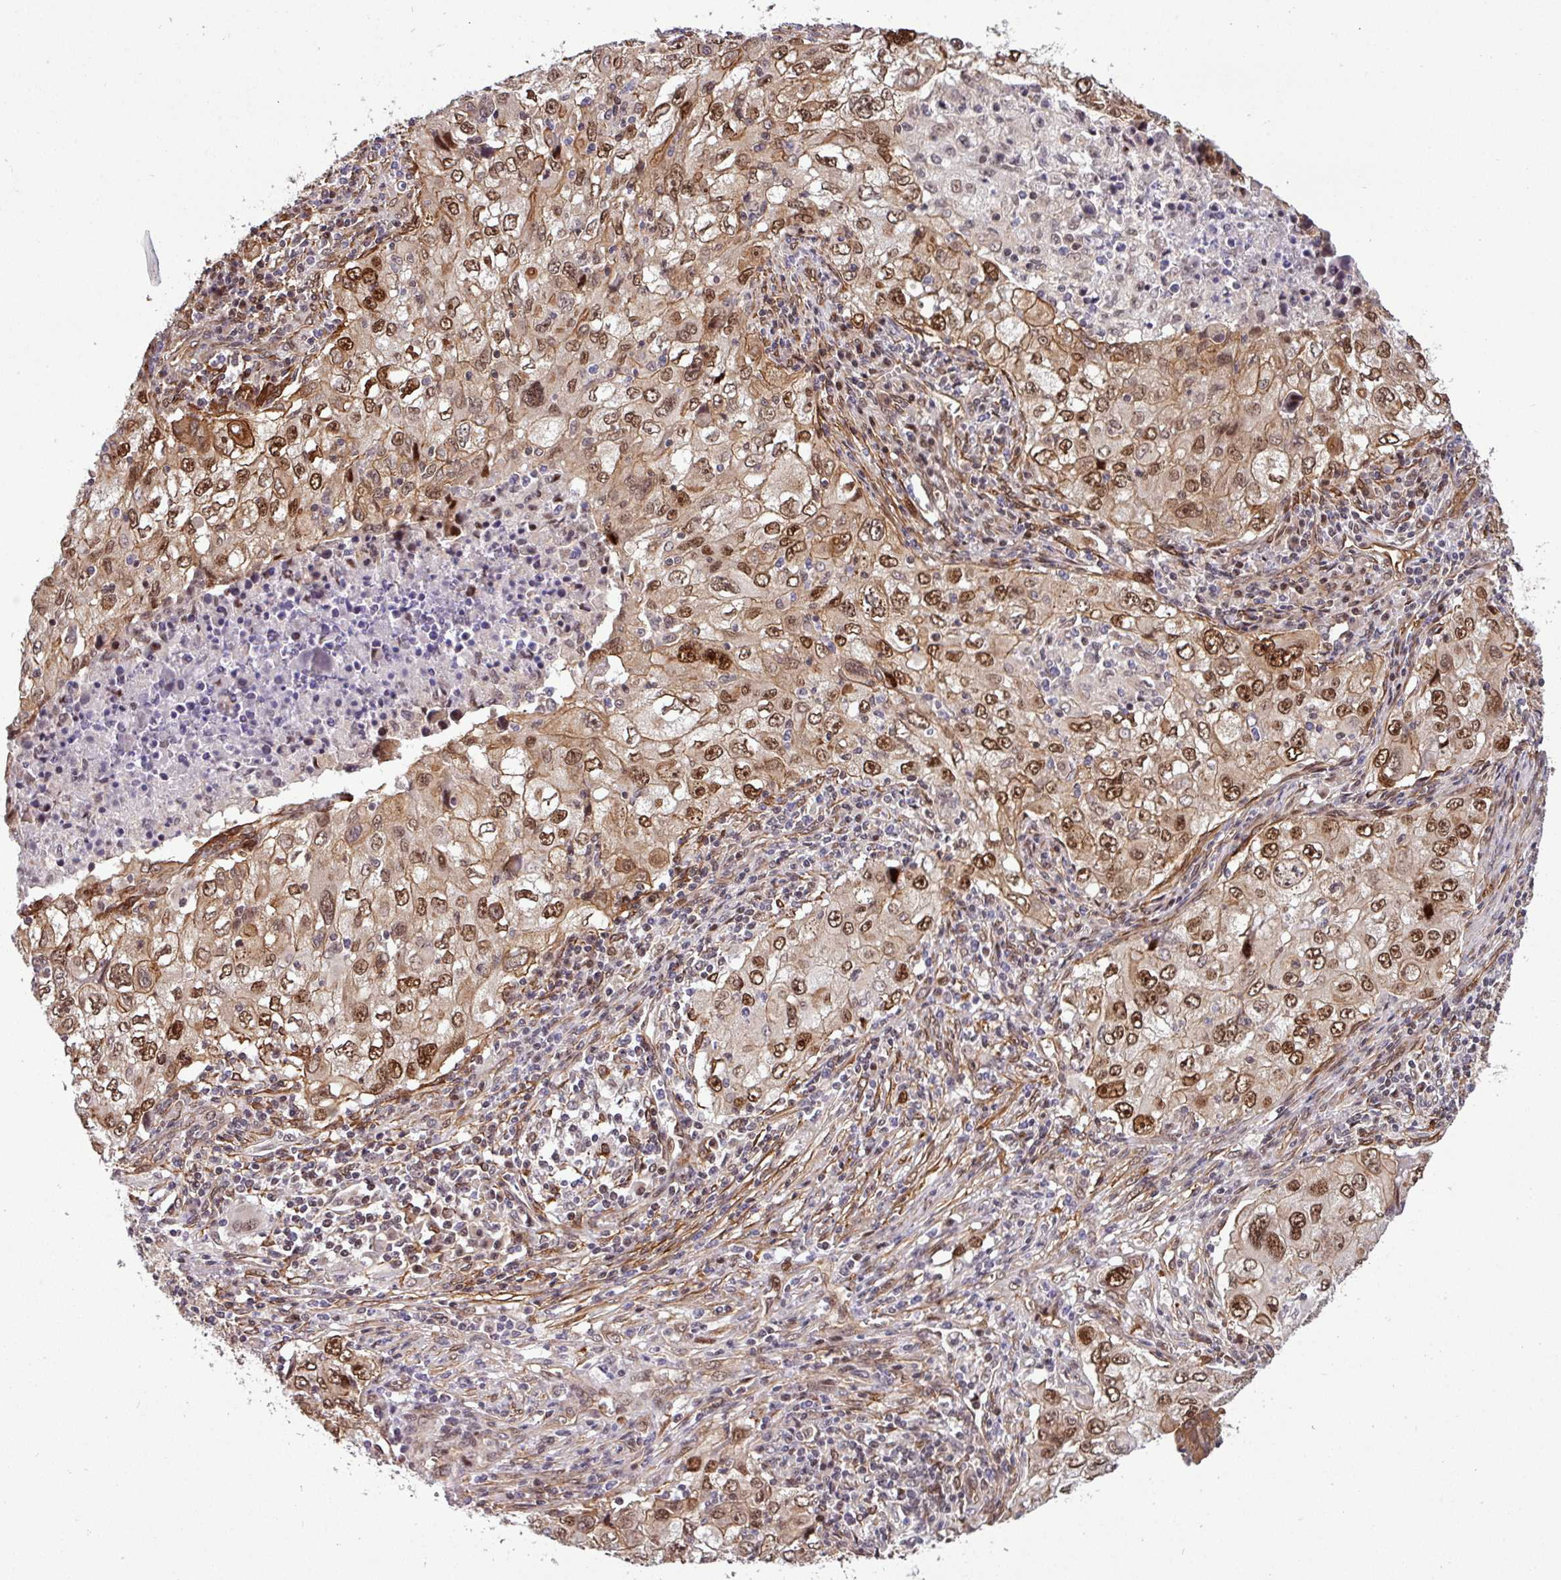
{"staining": {"intensity": "strong", "quantity": ">75%", "location": "nuclear"}, "tissue": "lung cancer", "cell_type": "Tumor cells", "image_type": "cancer", "snomed": [{"axis": "morphology", "description": "Adenocarcinoma, NOS"}, {"axis": "morphology", "description": "Adenocarcinoma, metastatic, NOS"}, {"axis": "topography", "description": "Lymph node"}, {"axis": "topography", "description": "Lung"}], "caption": "The photomicrograph demonstrates immunohistochemical staining of lung metastatic adenocarcinoma. There is strong nuclear expression is appreciated in approximately >75% of tumor cells.", "gene": "C7orf50", "patient": {"sex": "female", "age": 42}}